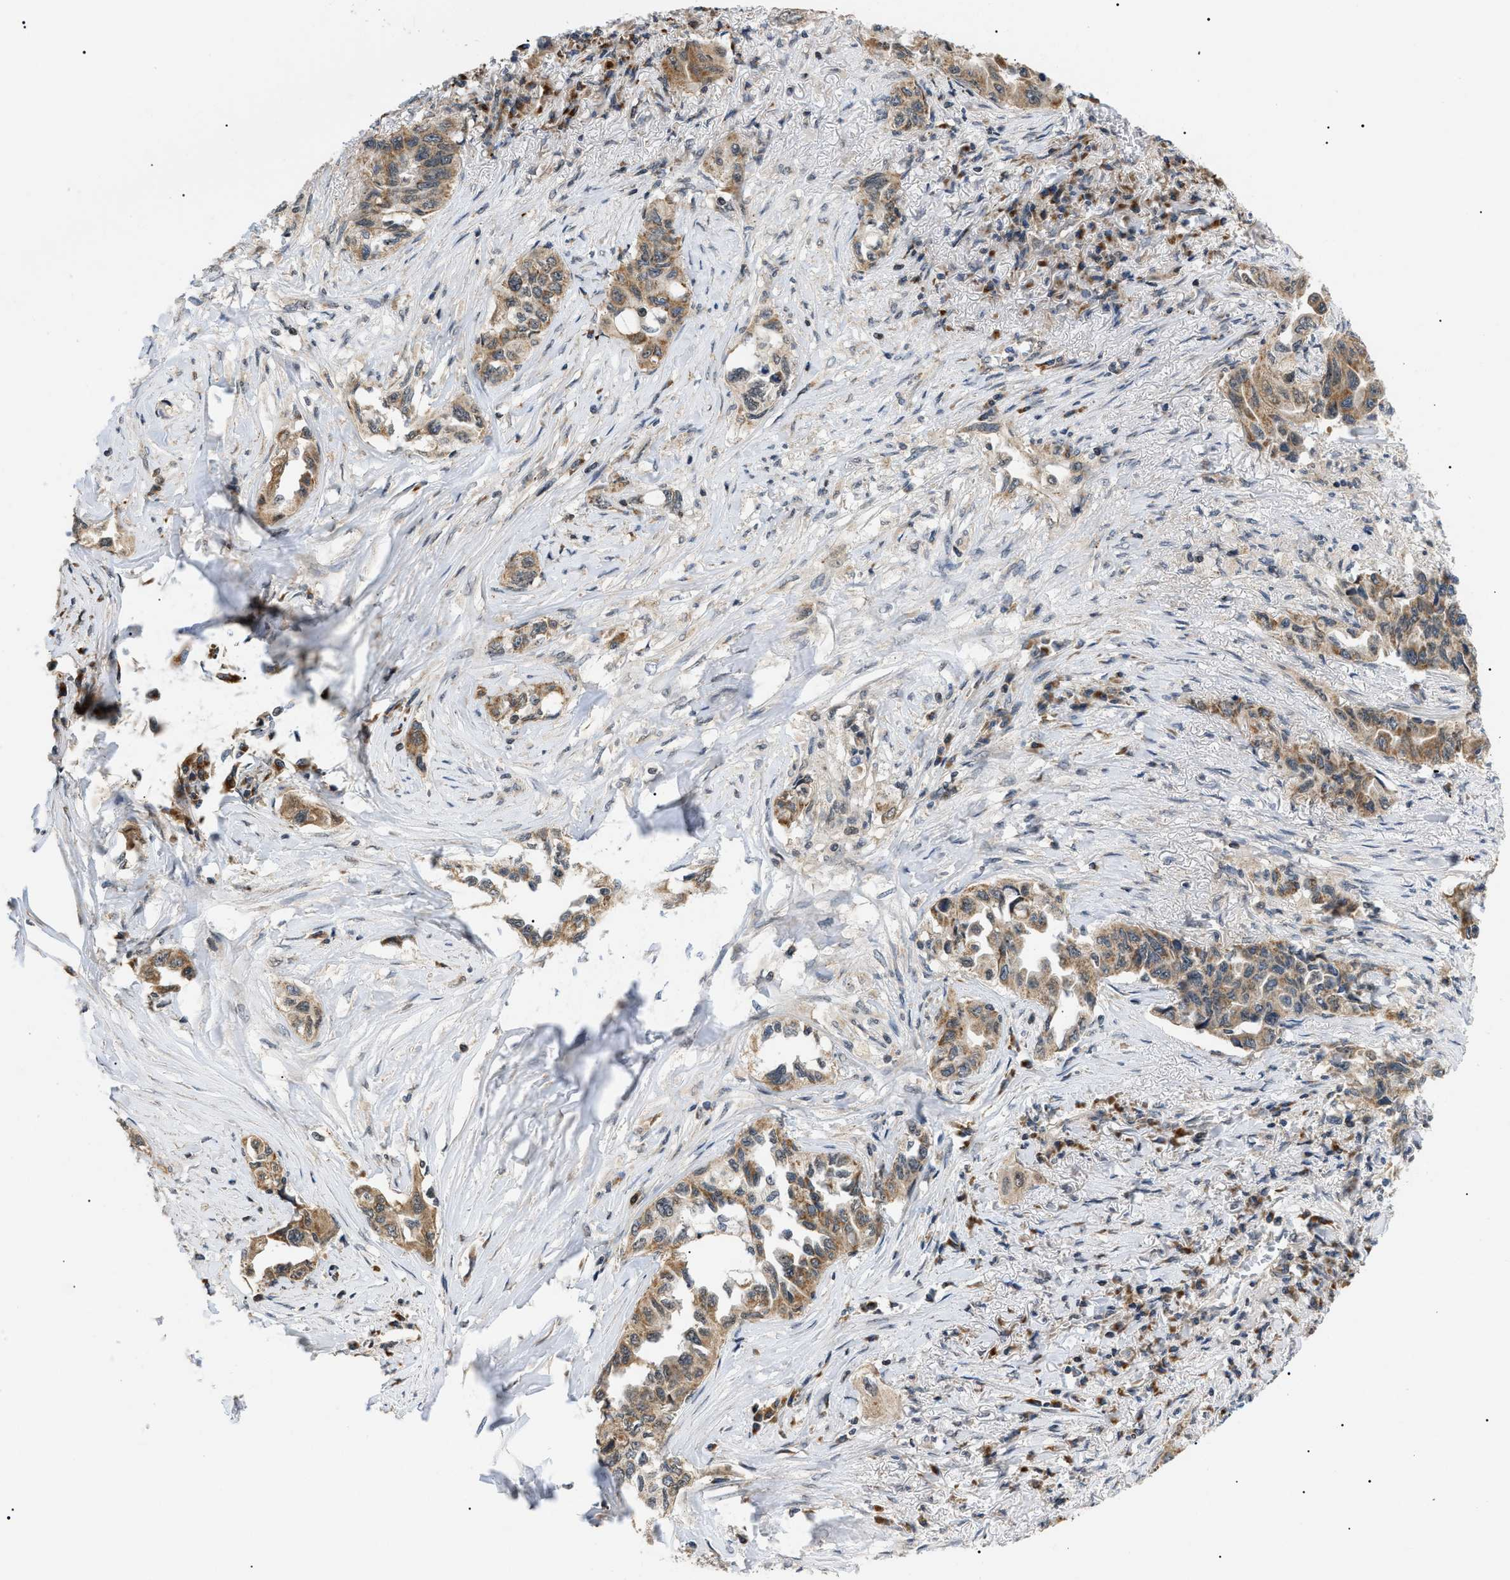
{"staining": {"intensity": "moderate", "quantity": ">75%", "location": "cytoplasmic/membranous"}, "tissue": "lung cancer", "cell_type": "Tumor cells", "image_type": "cancer", "snomed": [{"axis": "morphology", "description": "Adenocarcinoma, NOS"}, {"axis": "topography", "description": "Lung"}], "caption": "Moderate cytoplasmic/membranous expression for a protein is present in about >75% of tumor cells of adenocarcinoma (lung) using immunohistochemistry.", "gene": "ZBTB11", "patient": {"sex": "female", "age": 51}}